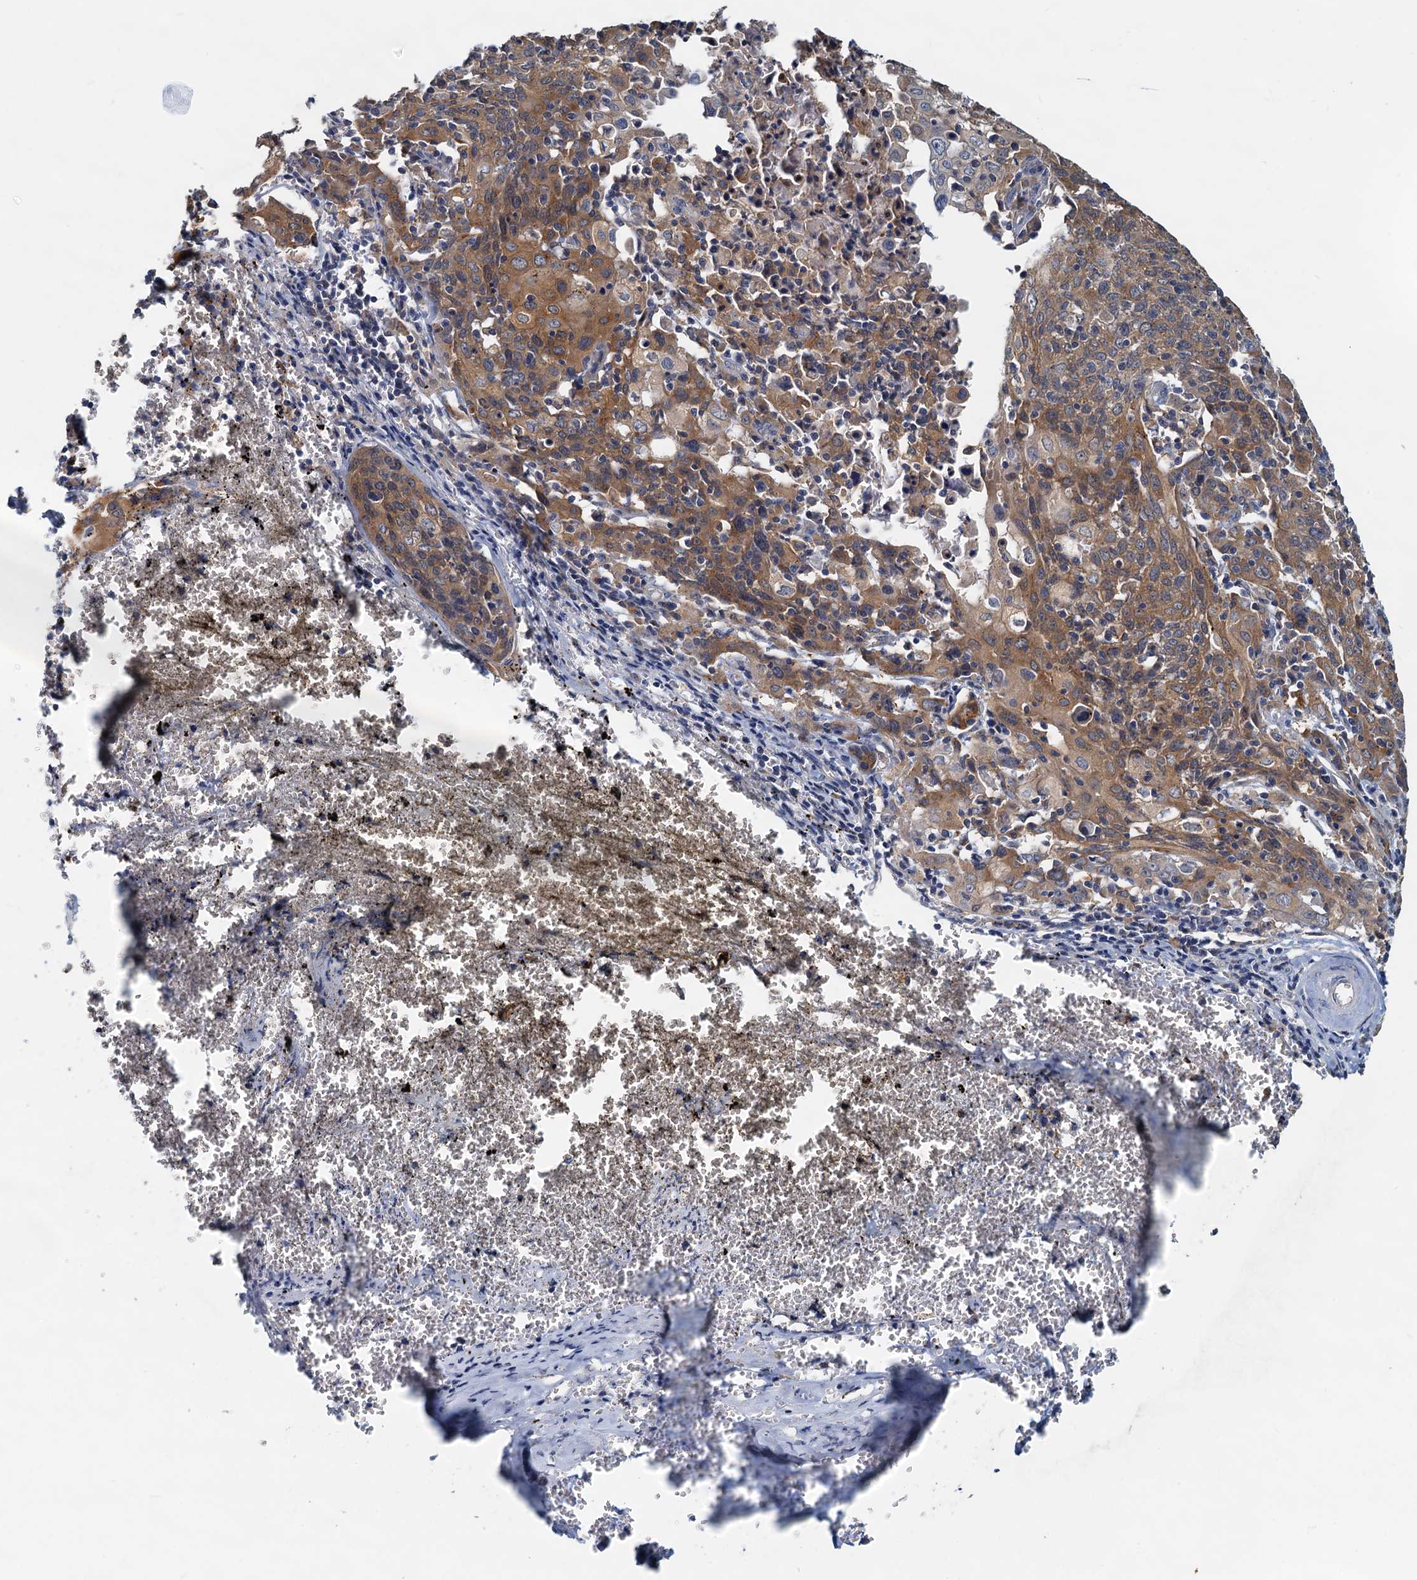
{"staining": {"intensity": "moderate", "quantity": ">75%", "location": "cytoplasmic/membranous"}, "tissue": "cervical cancer", "cell_type": "Tumor cells", "image_type": "cancer", "snomed": [{"axis": "morphology", "description": "Squamous cell carcinoma, NOS"}, {"axis": "topography", "description": "Cervix"}], "caption": "Immunohistochemical staining of squamous cell carcinoma (cervical) demonstrates medium levels of moderate cytoplasmic/membranous protein staining in approximately >75% of tumor cells. The staining was performed using DAB, with brown indicating positive protein expression. Nuclei are stained blue with hematoxylin.", "gene": "TOLLIP", "patient": {"sex": "female", "age": 67}}